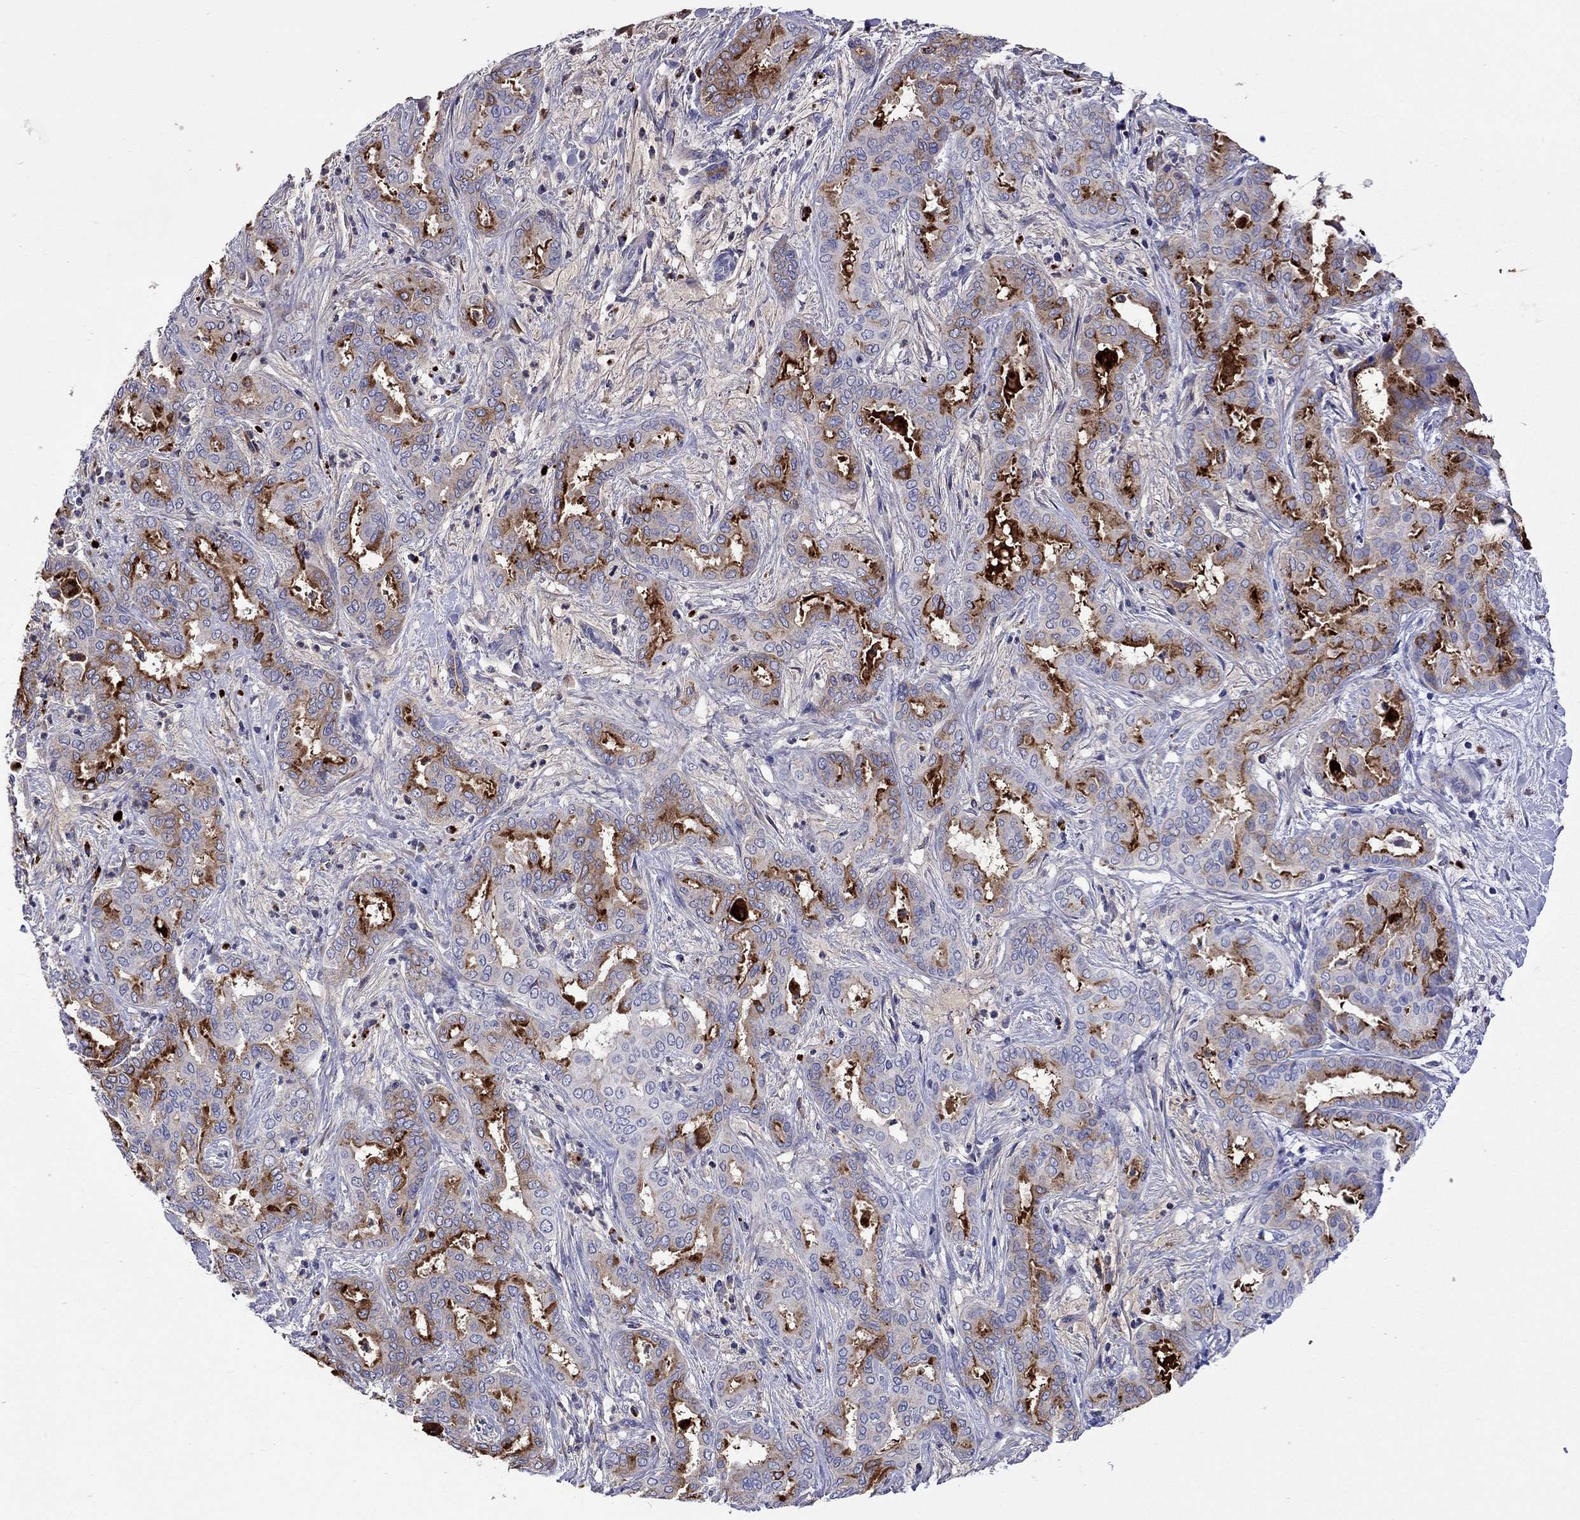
{"staining": {"intensity": "moderate", "quantity": "<25%", "location": "cytoplasmic/membranous"}, "tissue": "liver cancer", "cell_type": "Tumor cells", "image_type": "cancer", "snomed": [{"axis": "morphology", "description": "Cholangiocarcinoma"}, {"axis": "topography", "description": "Liver"}], "caption": "High-magnification brightfield microscopy of liver cancer stained with DAB (3,3'-diaminobenzidine) (brown) and counterstained with hematoxylin (blue). tumor cells exhibit moderate cytoplasmic/membranous staining is present in about<25% of cells.", "gene": "SERPINA3", "patient": {"sex": "female", "age": 64}}